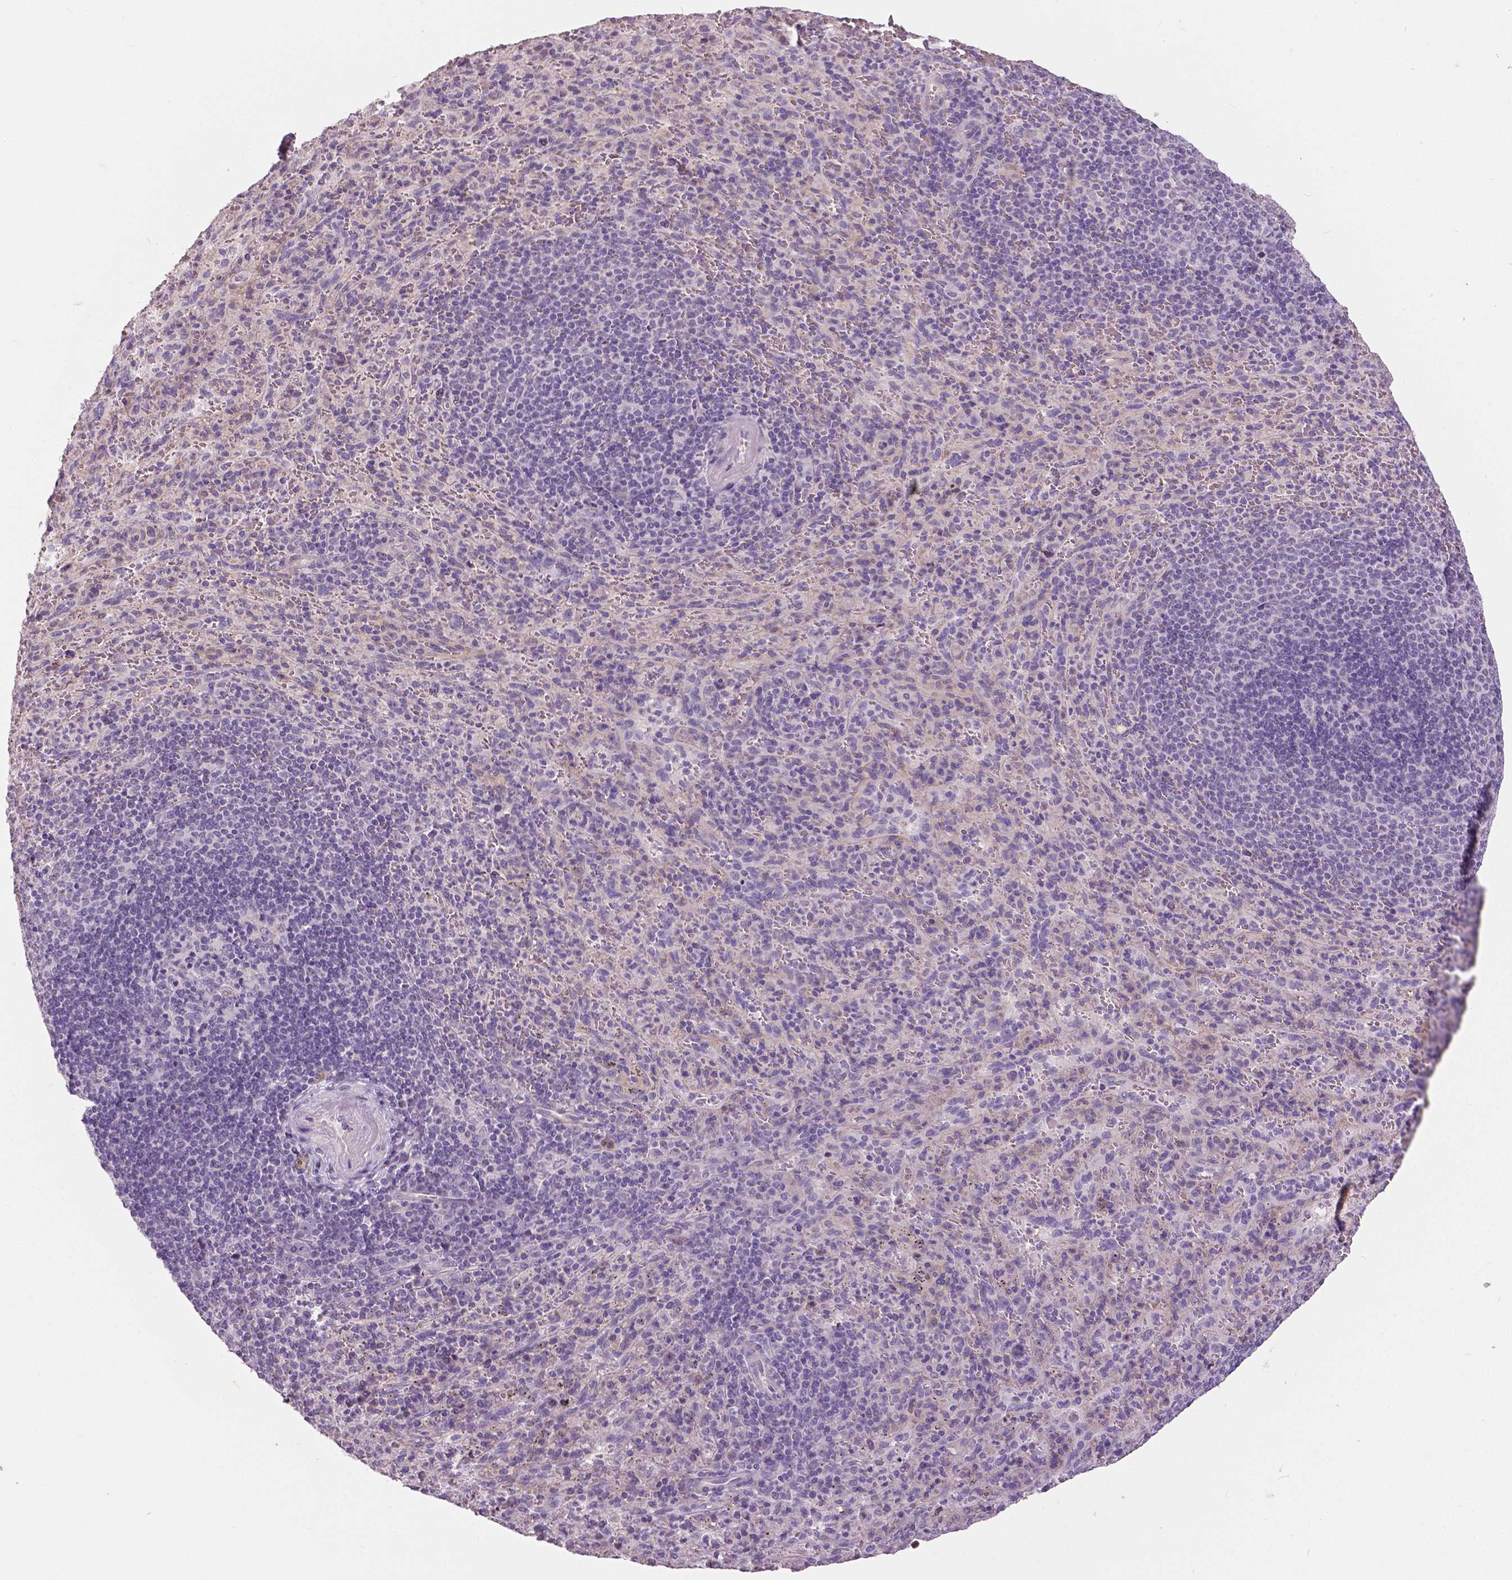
{"staining": {"intensity": "negative", "quantity": "none", "location": "none"}, "tissue": "spleen", "cell_type": "Cells in red pulp", "image_type": "normal", "snomed": [{"axis": "morphology", "description": "Normal tissue, NOS"}, {"axis": "topography", "description": "Spleen"}], "caption": "Cells in red pulp are negative for brown protein staining in unremarkable spleen. (DAB IHC, high magnification).", "gene": "FOXA1", "patient": {"sex": "male", "age": 57}}